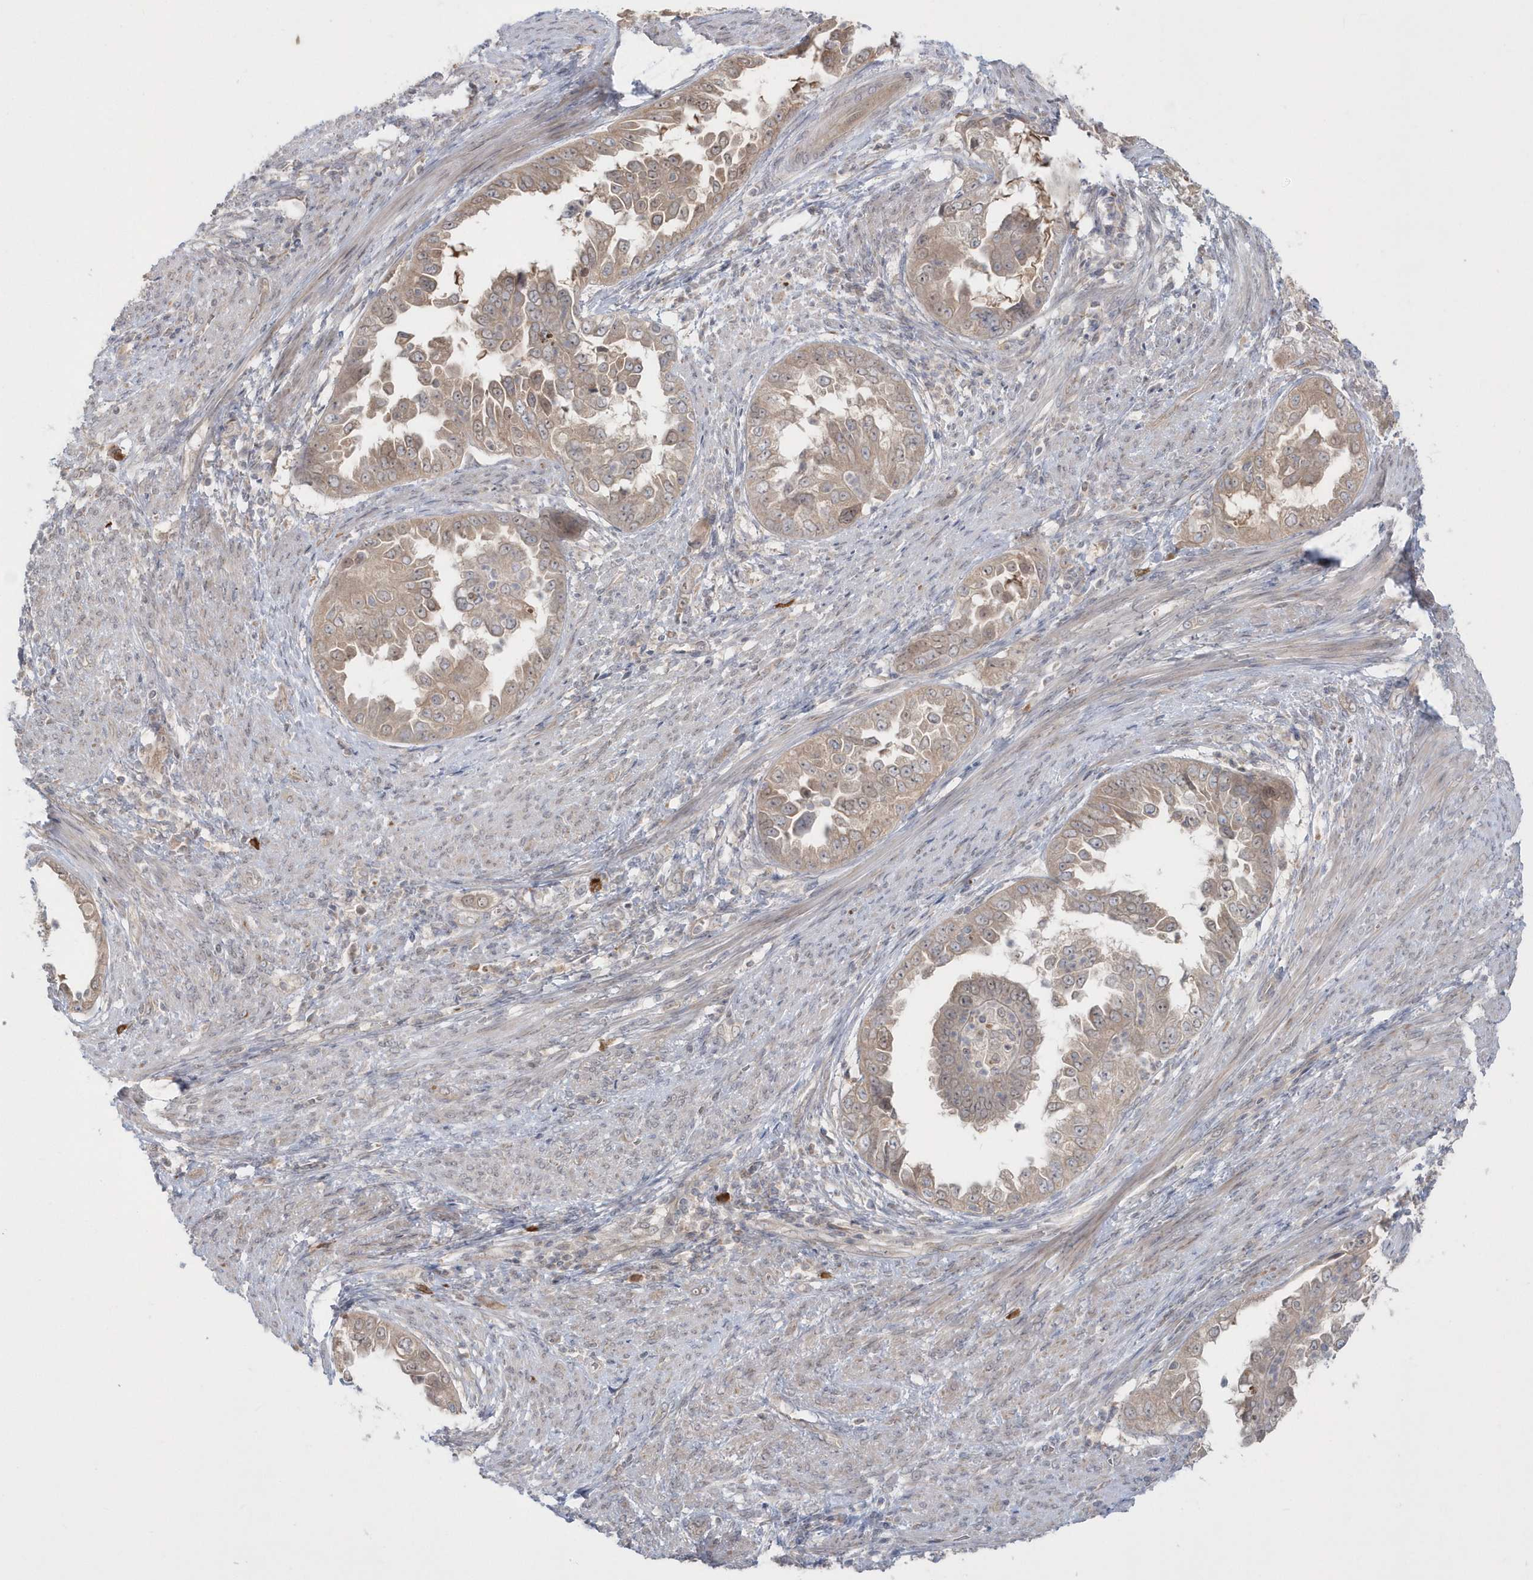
{"staining": {"intensity": "weak", "quantity": ">75%", "location": "cytoplasmic/membranous"}, "tissue": "endometrial cancer", "cell_type": "Tumor cells", "image_type": "cancer", "snomed": [{"axis": "morphology", "description": "Adenocarcinoma, NOS"}, {"axis": "topography", "description": "Endometrium"}], "caption": "Human adenocarcinoma (endometrial) stained with a brown dye exhibits weak cytoplasmic/membranous positive positivity in approximately >75% of tumor cells.", "gene": "DHX57", "patient": {"sex": "female", "age": 85}}